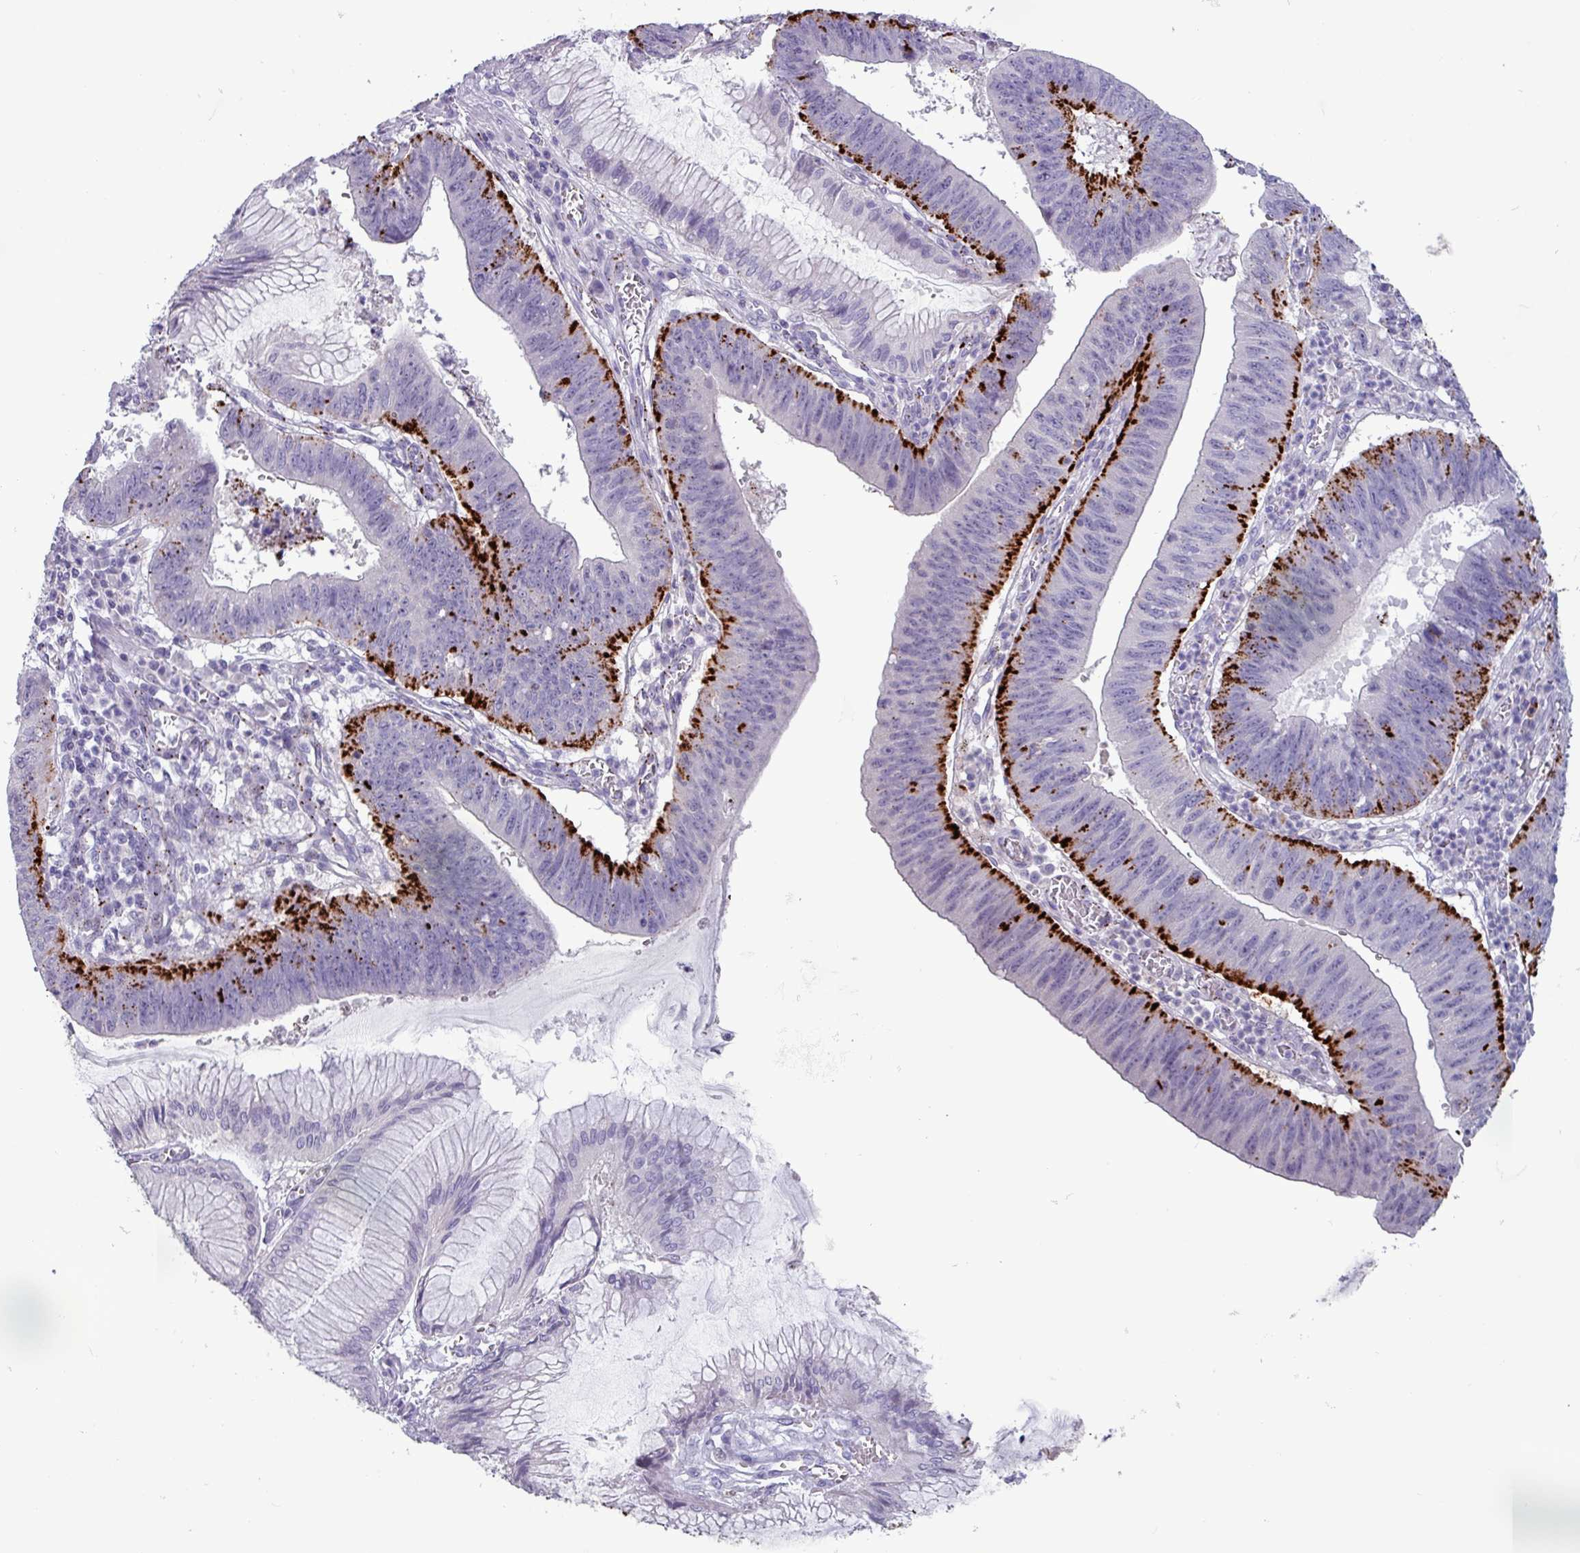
{"staining": {"intensity": "strong", "quantity": "25%-75%", "location": "cytoplasmic/membranous"}, "tissue": "stomach cancer", "cell_type": "Tumor cells", "image_type": "cancer", "snomed": [{"axis": "morphology", "description": "Adenocarcinoma, NOS"}, {"axis": "topography", "description": "Stomach"}], "caption": "Human adenocarcinoma (stomach) stained for a protein (brown) exhibits strong cytoplasmic/membranous positive expression in about 25%-75% of tumor cells.", "gene": "PLIN2", "patient": {"sex": "male", "age": 59}}